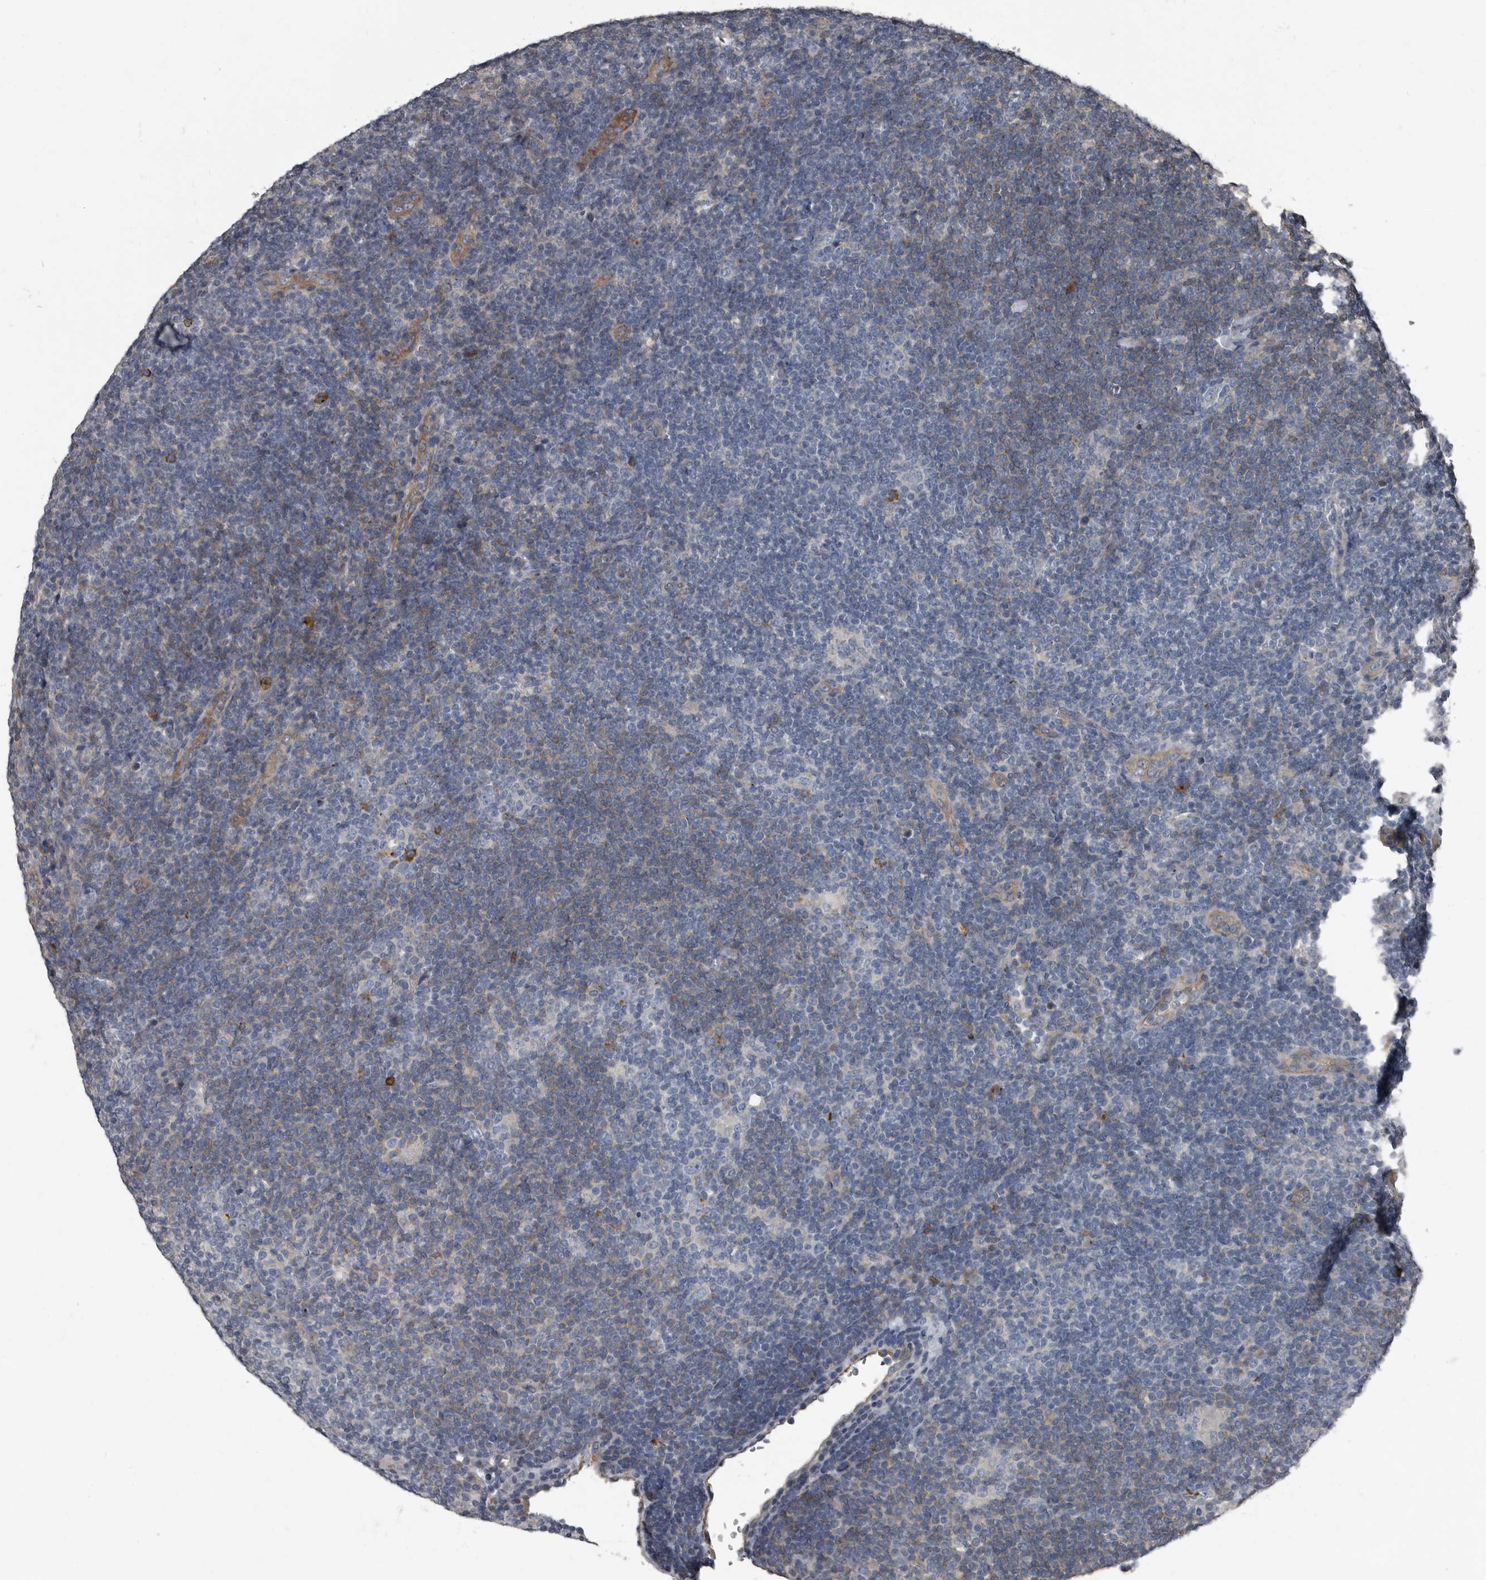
{"staining": {"intensity": "negative", "quantity": "none", "location": "none"}, "tissue": "lymphoma", "cell_type": "Tumor cells", "image_type": "cancer", "snomed": [{"axis": "morphology", "description": "Hodgkin's disease, NOS"}, {"axis": "topography", "description": "Lymph node"}], "caption": "The histopathology image displays no staining of tumor cells in Hodgkin's disease.", "gene": "TPD52L1", "patient": {"sex": "female", "age": 57}}